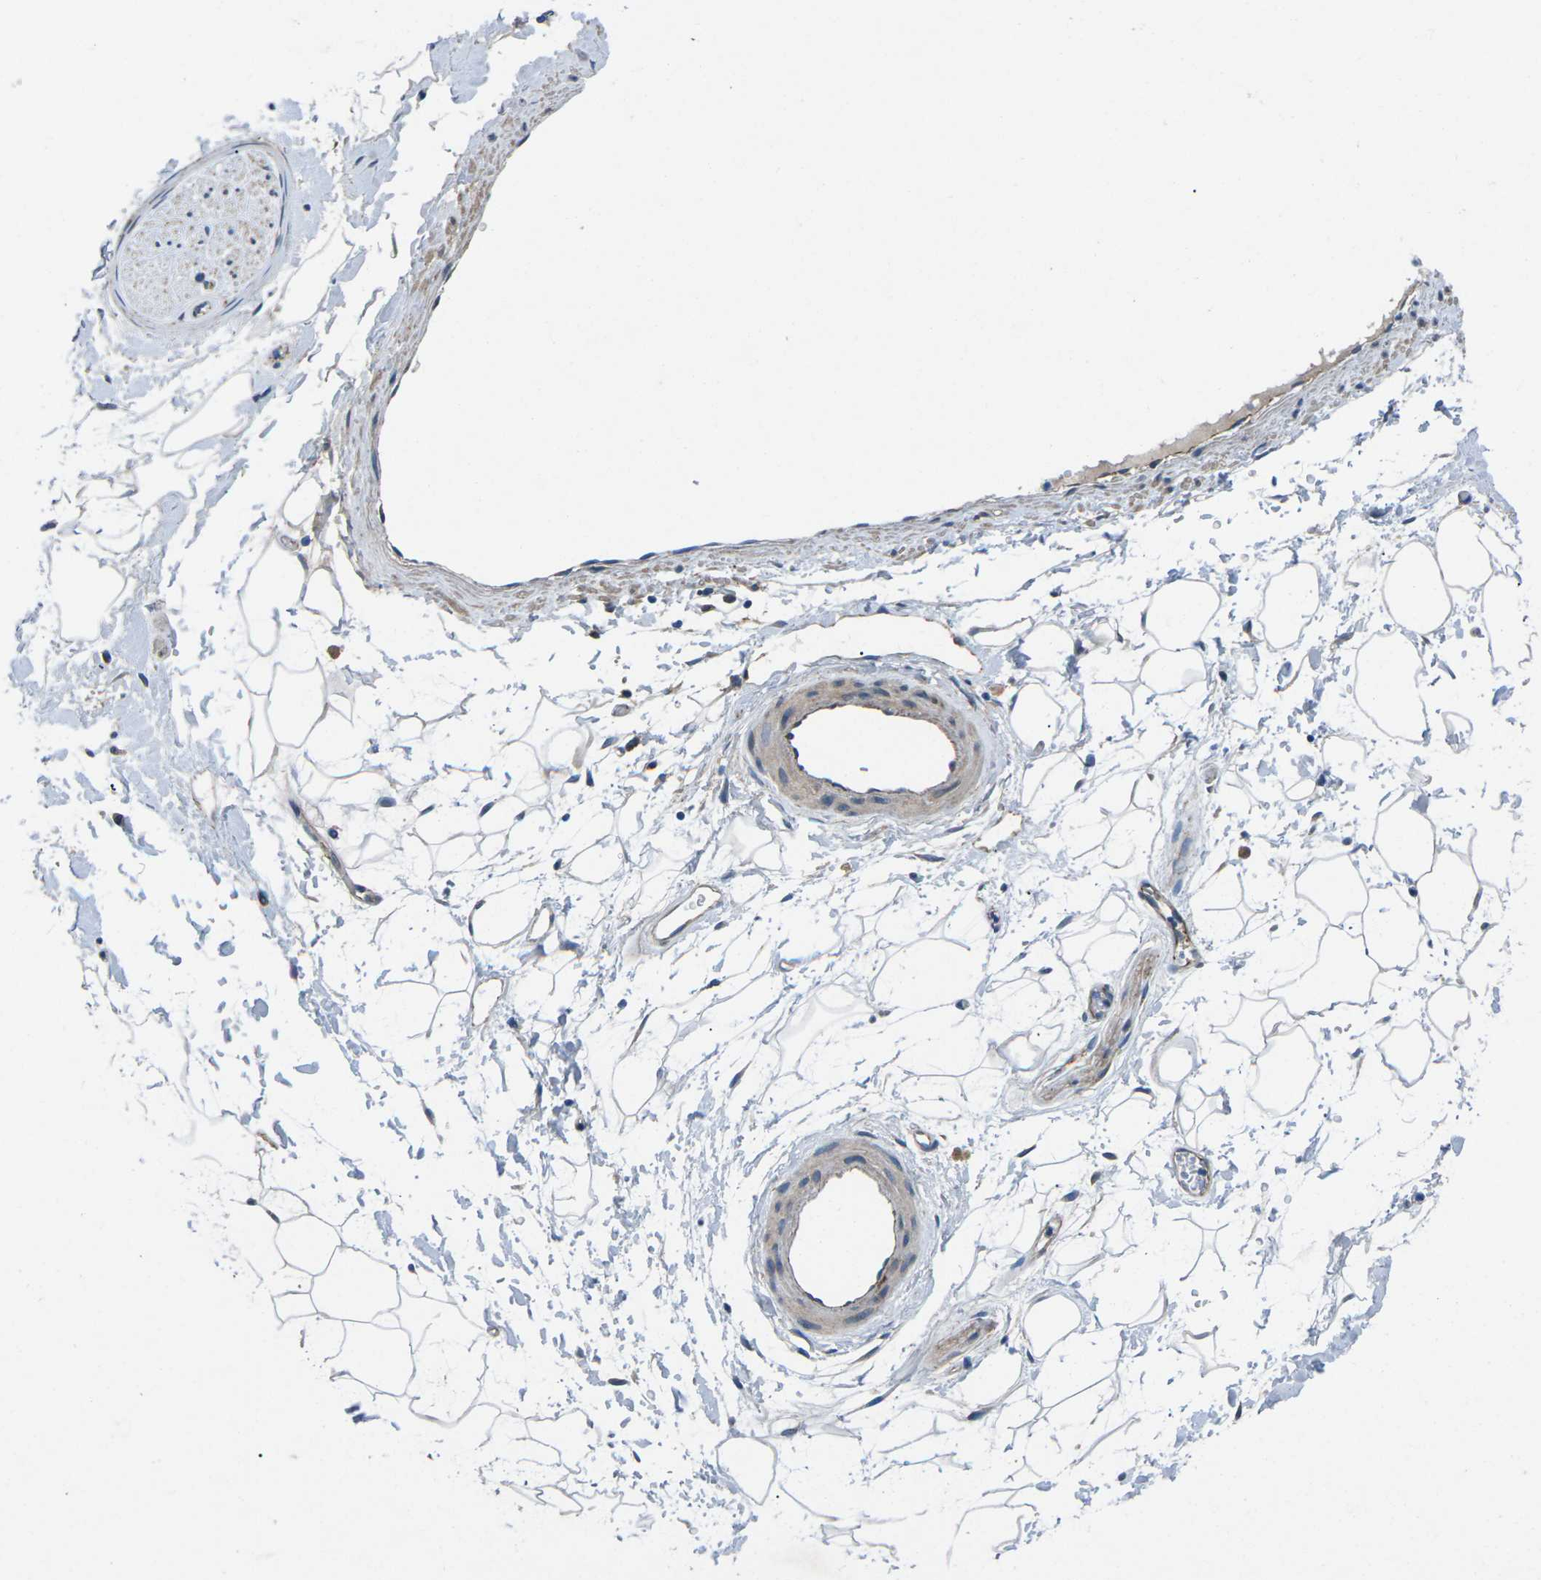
{"staining": {"intensity": "negative", "quantity": "none", "location": "none"}, "tissue": "adipose tissue", "cell_type": "Adipocytes", "image_type": "normal", "snomed": [{"axis": "morphology", "description": "Normal tissue, NOS"}, {"axis": "topography", "description": "Soft tissue"}], "caption": "The histopathology image reveals no significant positivity in adipocytes of adipose tissue. (Brightfield microscopy of DAB (3,3'-diaminobenzidine) immunohistochemistry at high magnification).", "gene": "CTNND1", "patient": {"sex": "male", "age": 72}}